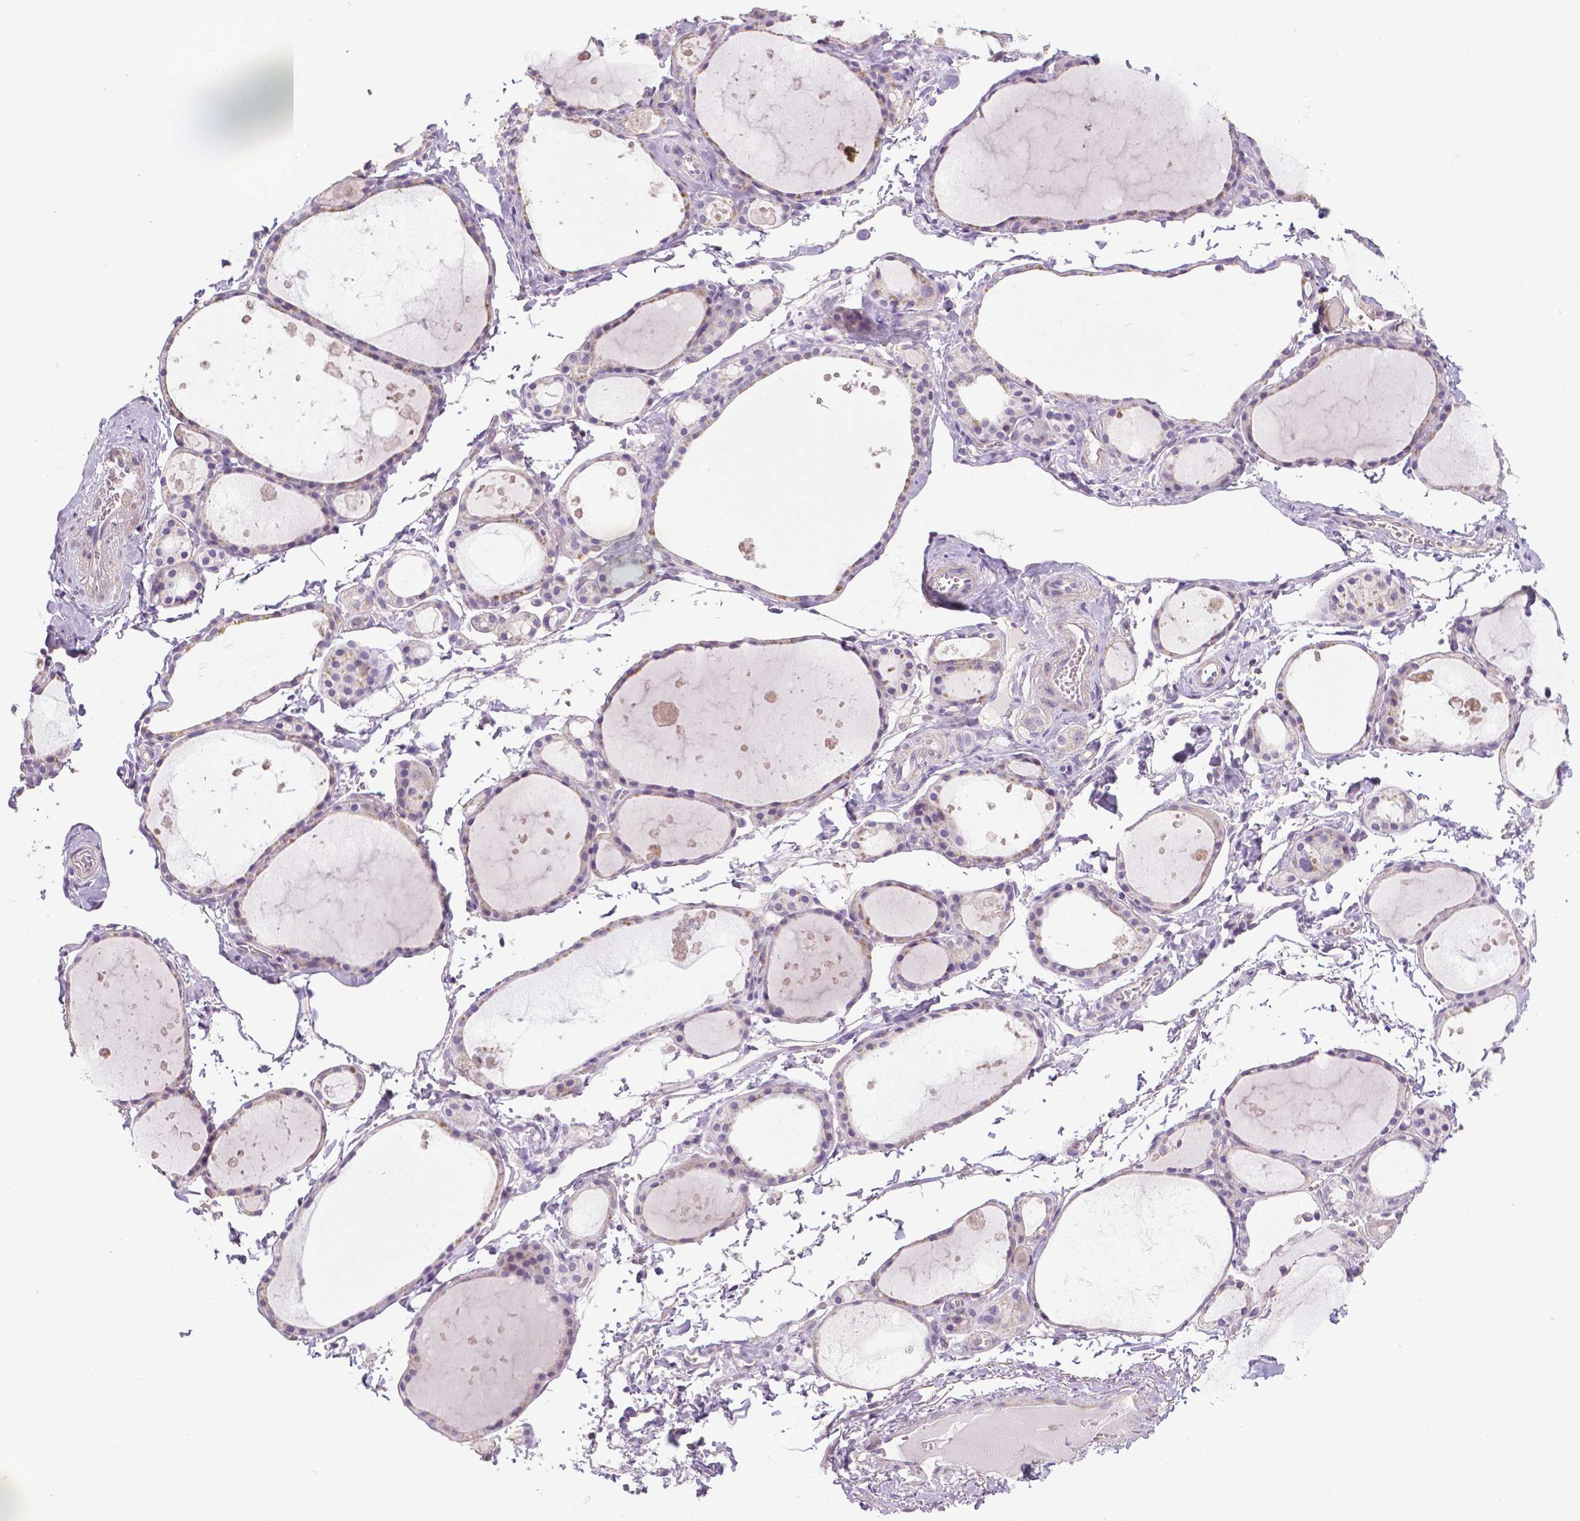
{"staining": {"intensity": "negative", "quantity": "none", "location": "none"}, "tissue": "thyroid gland", "cell_type": "Glandular cells", "image_type": "normal", "snomed": [{"axis": "morphology", "description": "Normal tissue, NOS"}, {"axis": "topography", "description": "Thyroid gland"}], "caption": "Immunohistochemical staining of benign thyroid gland displays no significant positivity in glandular cells. (Stains: DAB IHC with hematoxylin counter stain, Microscopy: brightfield microscopy at high magnification).", "gene": "CRMP1", "patient": {"sex": "male", "age": 68}}